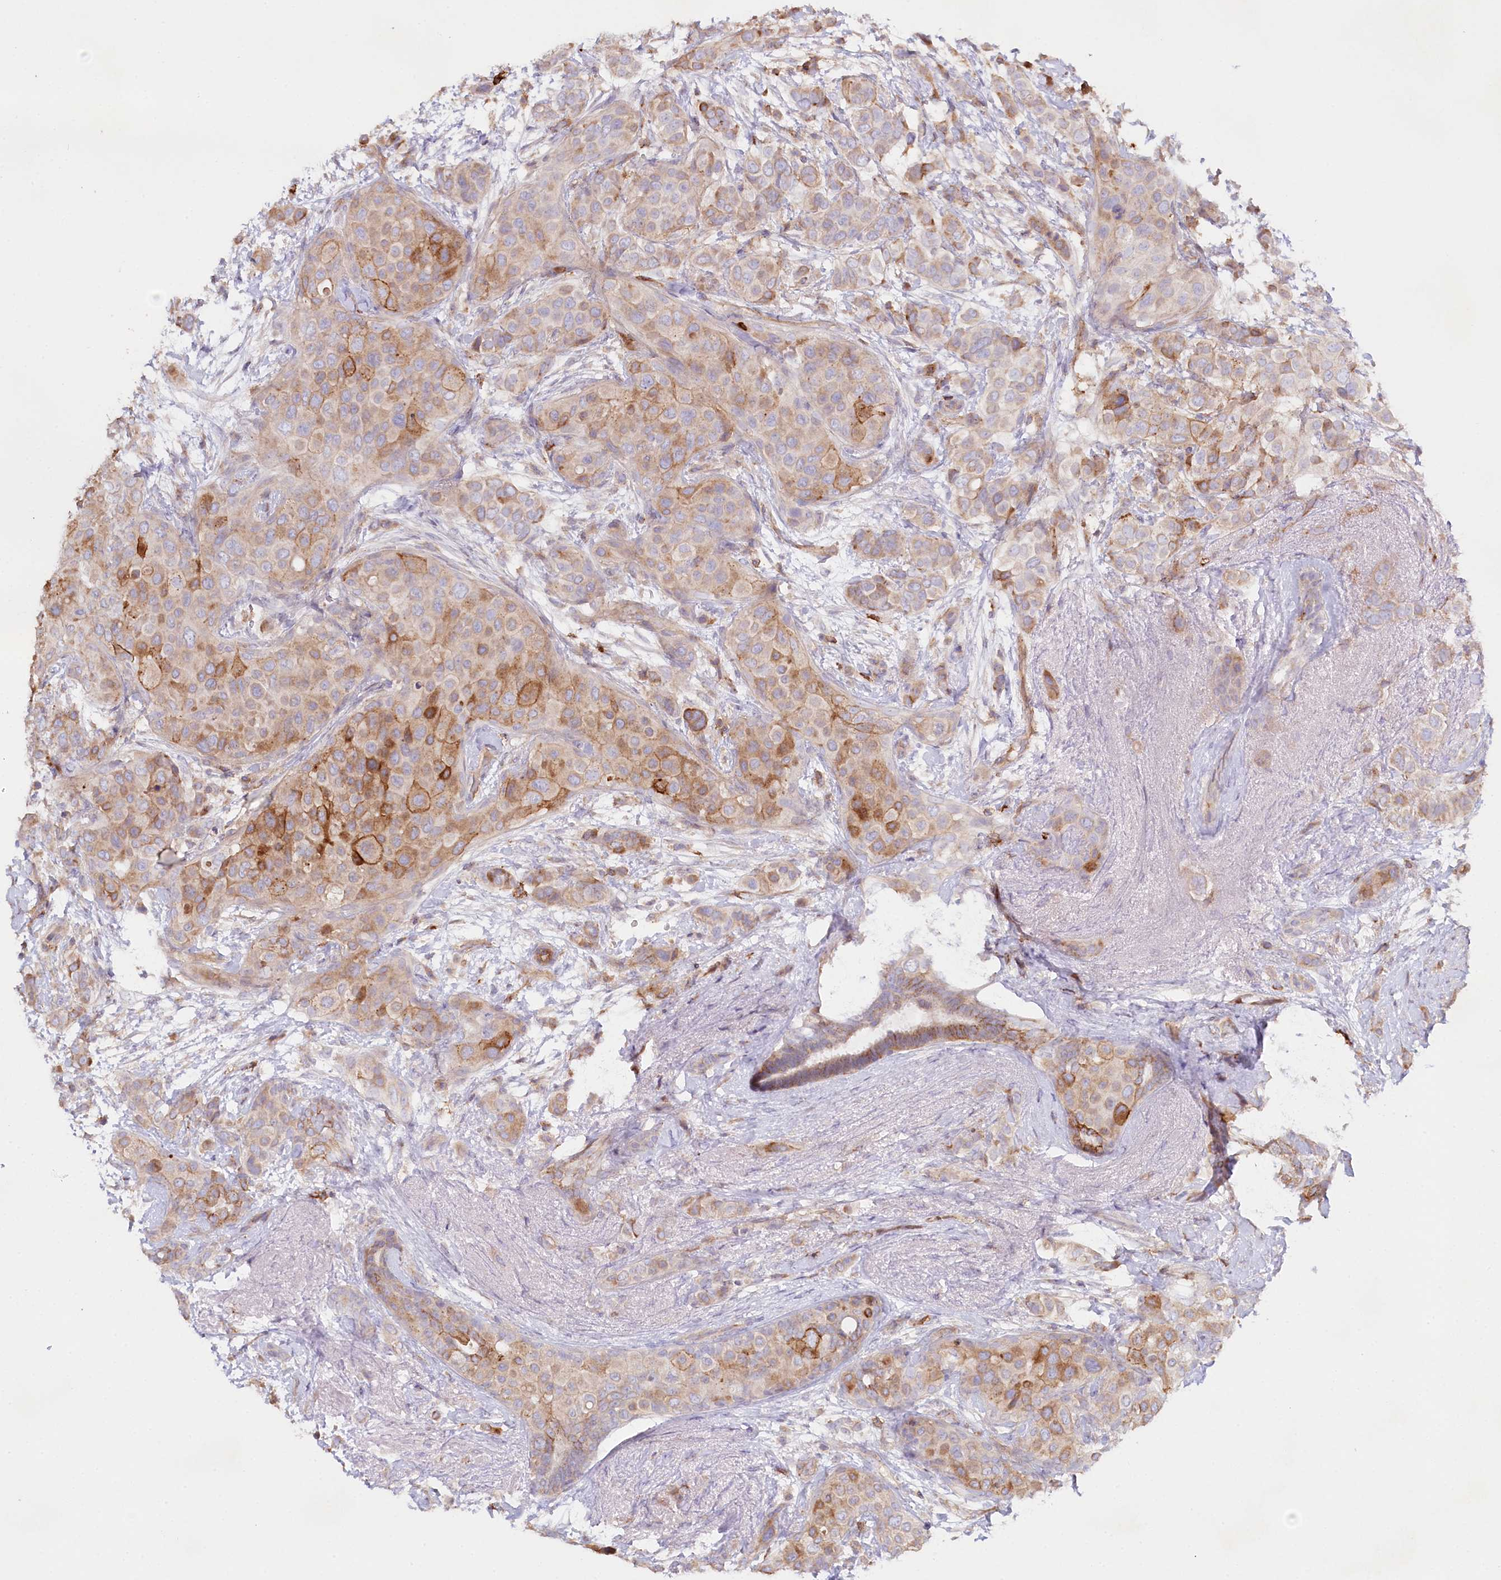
{"staining": {"intensity": "moderate", "quantity": "25%-75%", "location": "cytoplasmic/membranous"}, "tissue": "breast cancer", "cell_type": "Tumor cells", "image_type": "cancer", "snomed": [{"axis": "morphology", "description": "Lobular carcinoma"}, {"axis": "topography", "description": "Breast"}], "caption": "Lobular carcinoma (breast) stained with a protein marker displays moderate staining in tumor cells.", "gene": "RBP5", "patient": {"sex": "female", "age": 51}}